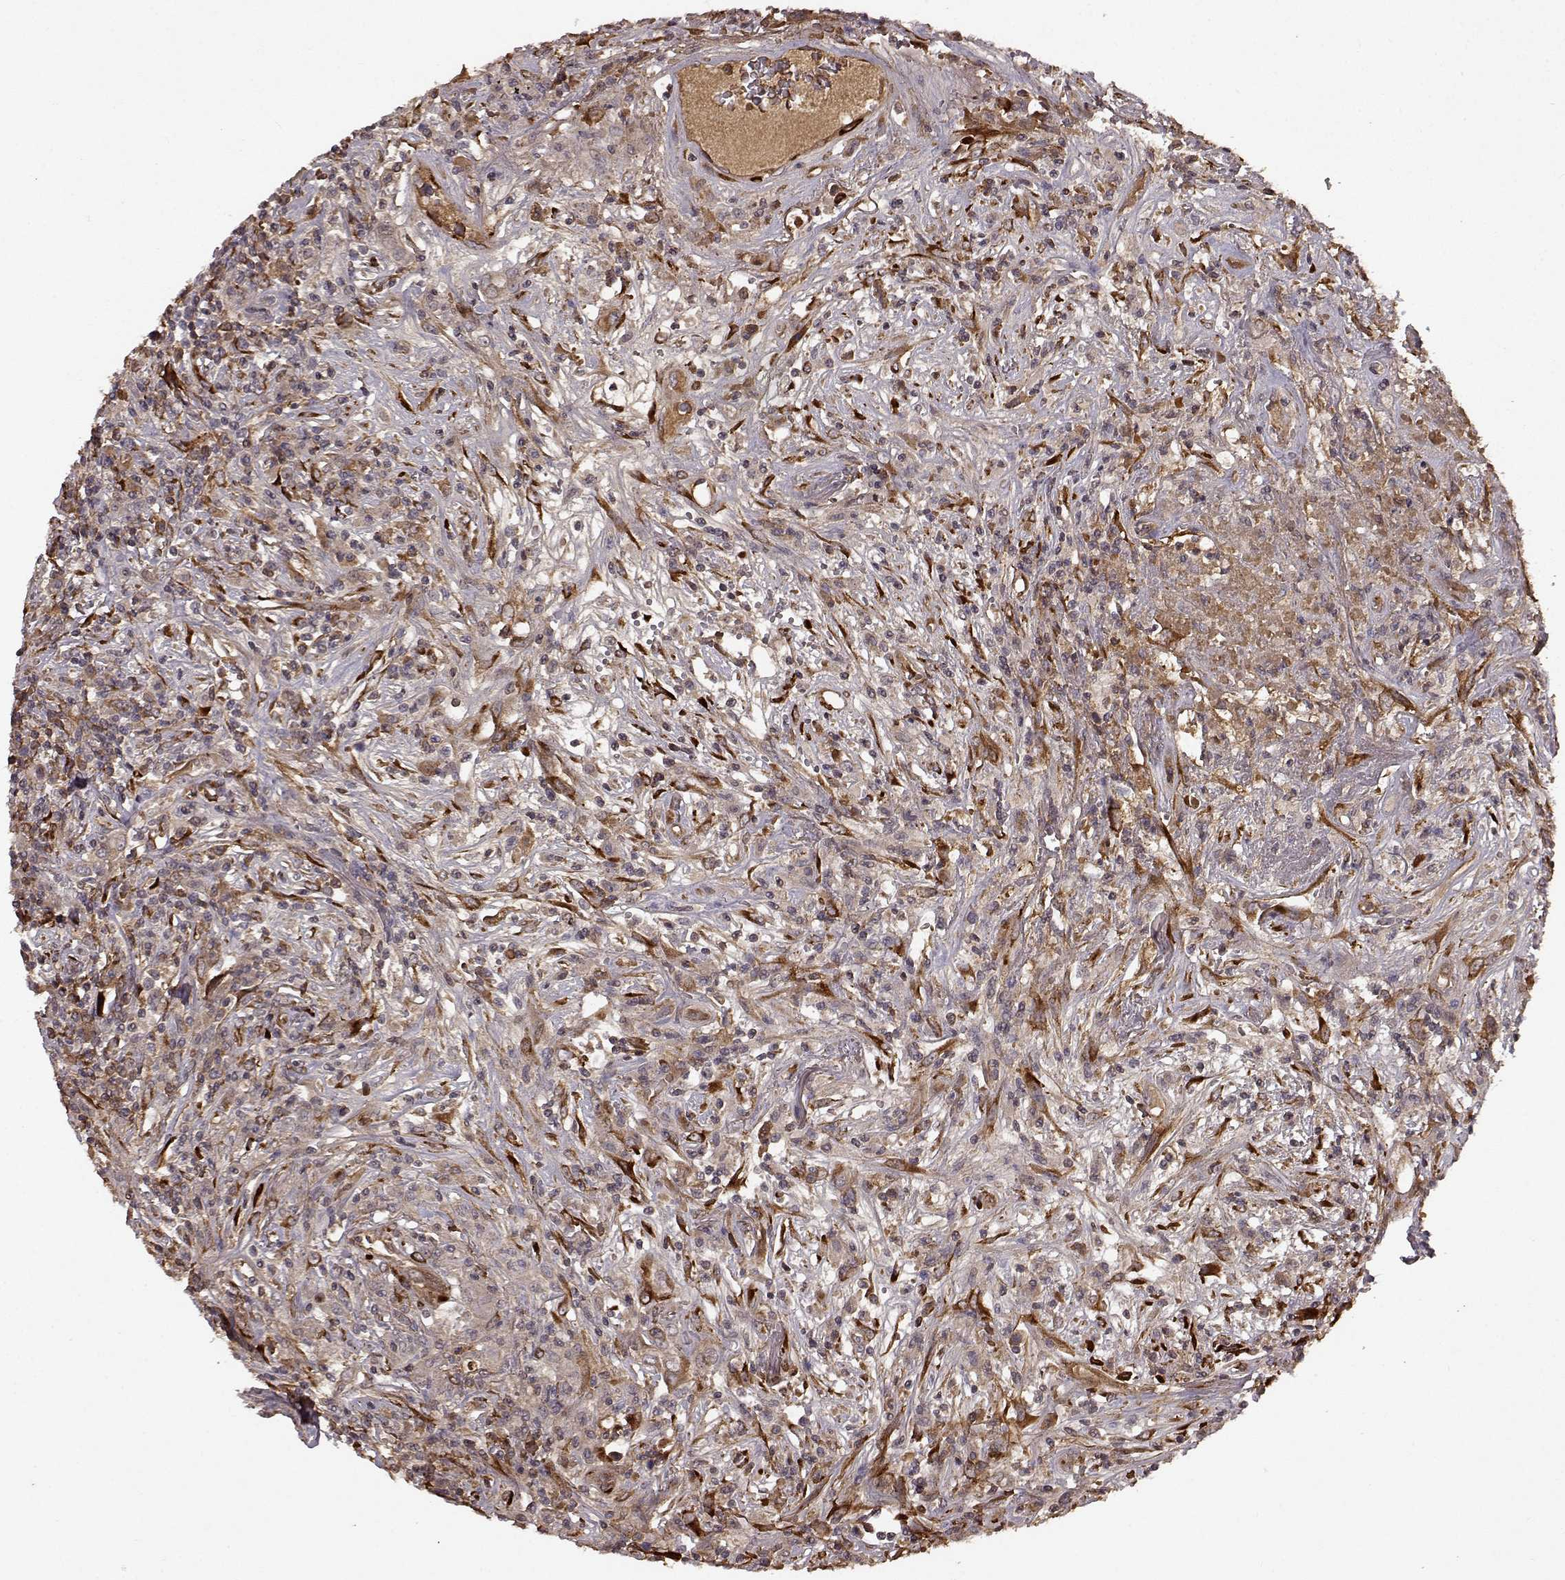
{"staining": {"intensity": "negative", "quantity": "none", "location": "none"}, "tissue": "lymphoma", "cell_type": "Tumor cells", "image_type": "cancer", "snomed": [{"axis": "morphology", "description": "Malignant lymphoma, non-Hodgkin's type, High grade"}, {"axis": "topography", "description": "Lung"}], "caption": "Tumor cells are negative for protein expression in human lymphoma.", "gene": "FSTL1", "patient": {"sex": "male", "age": 79}}